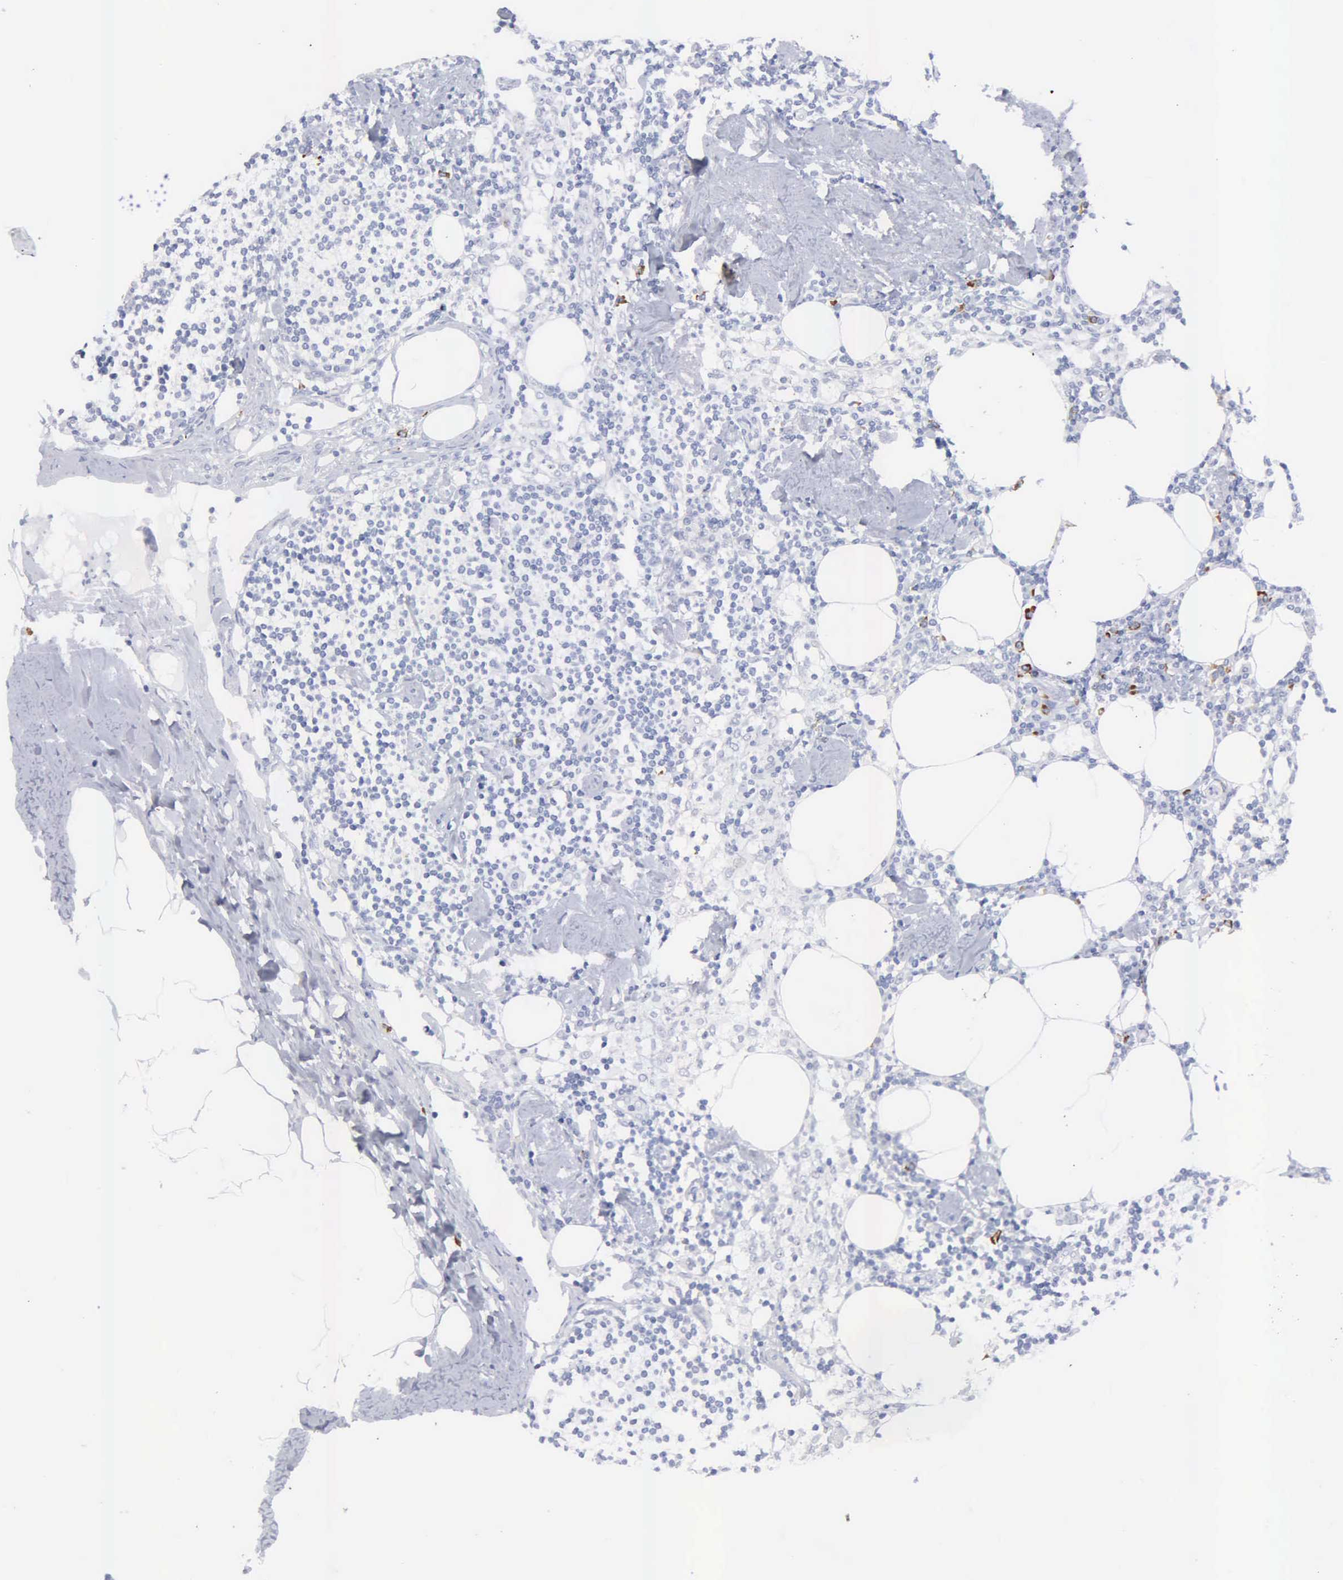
{"staining": {"intensity": "negative", "quantity": "none", "location": "none"}, "tissue": "lymph node", "cell_type": "Germinal center cells", "image_type": "normal", "snomed": [{"axis": "morphology", "description": "Normal tissue, NOS"}, {"axis": "topography", "description": "Lymph node"}], "caption": "Immunohistochemistry histopathology image of unremarkable human lymph node stained for a protein (brown), which displays no expression in germinal center cells. (Brightfield microscopy of DAB immunohistochemistry (IHC) at high magnification).", "gene": "ASPHD2", "patient": {"sex": "male", "age": 67}}